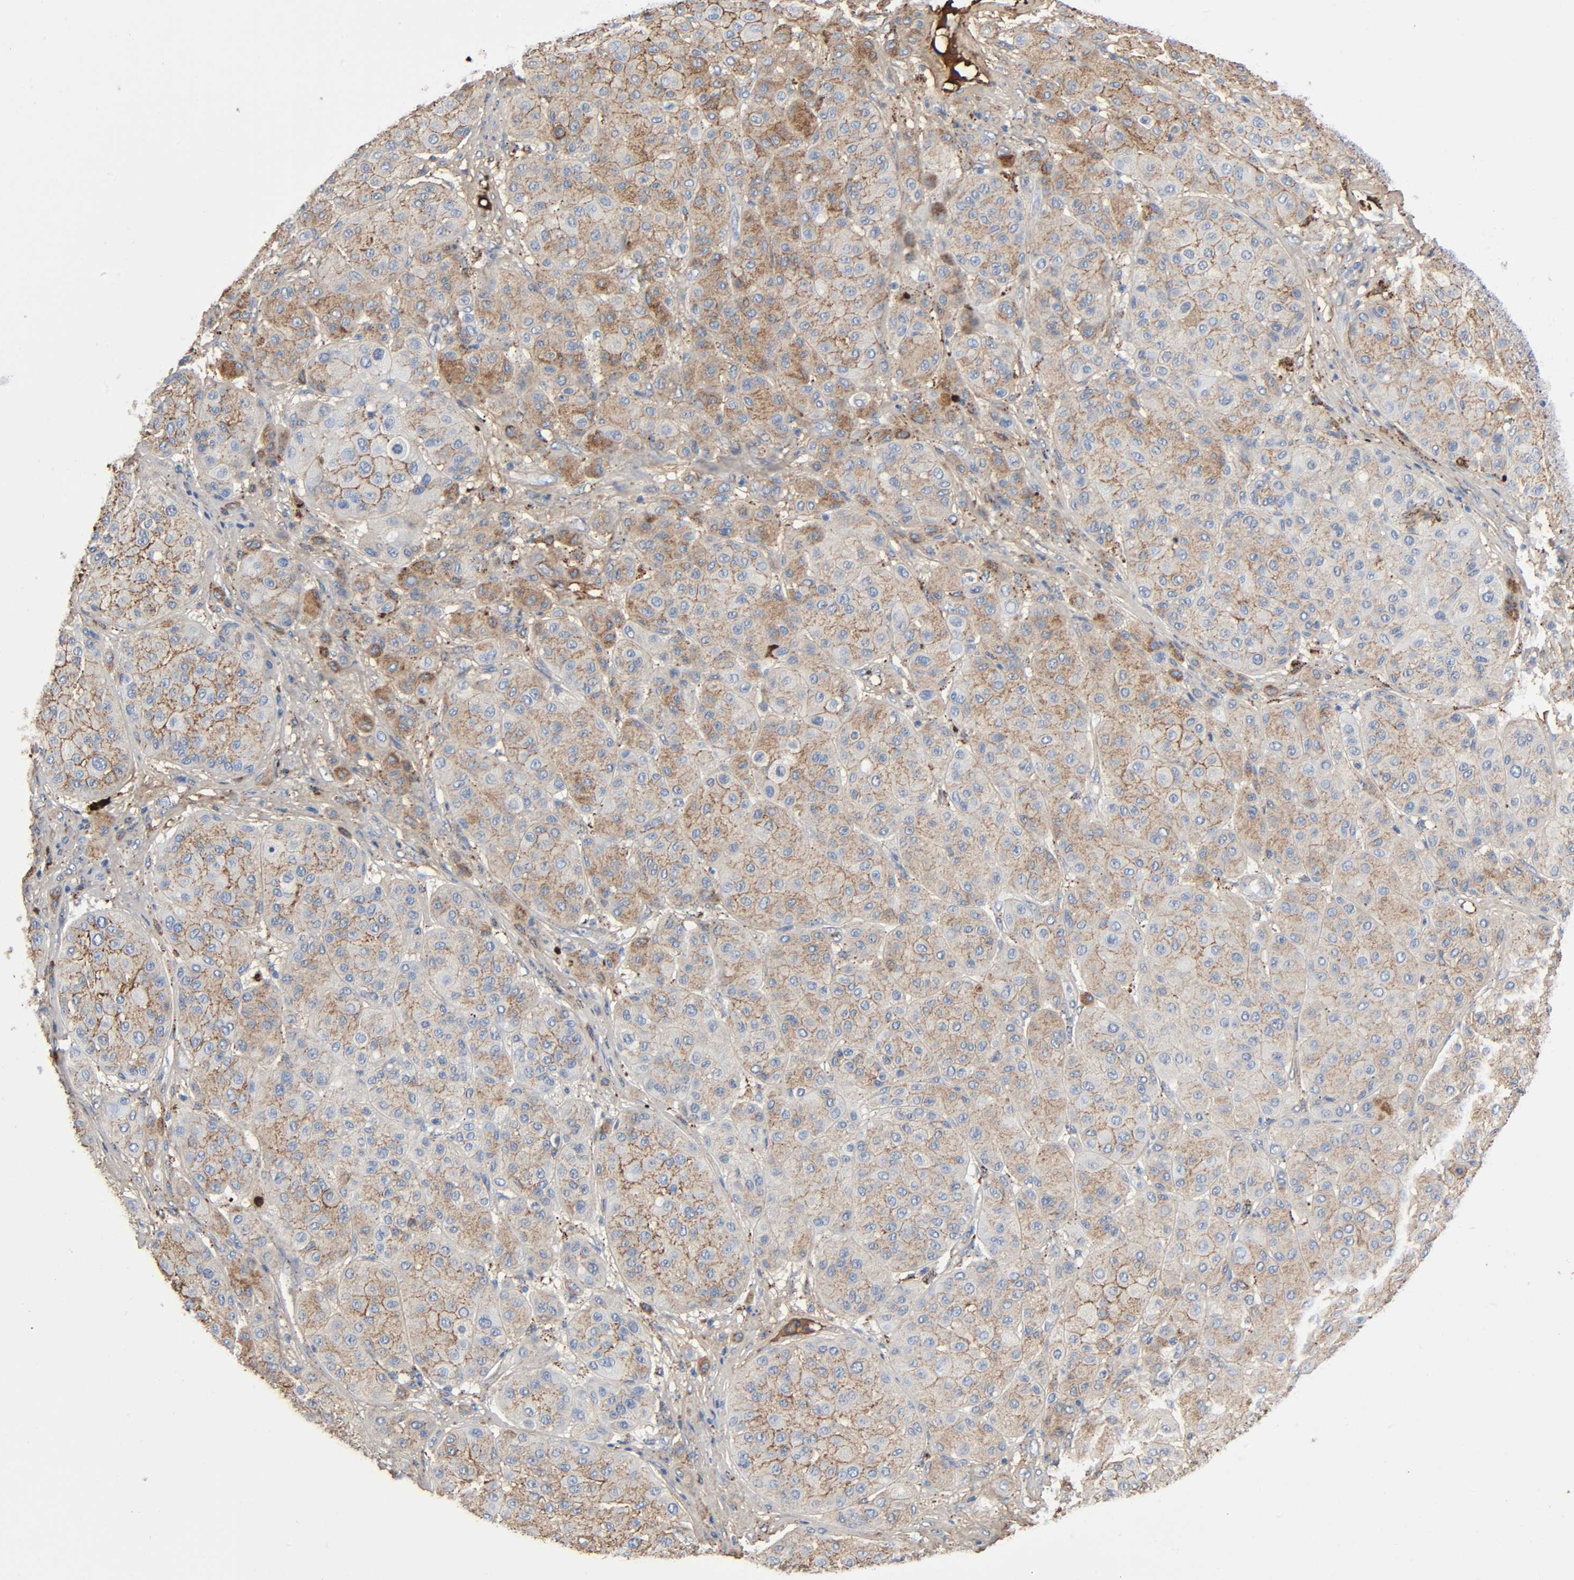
{"staining": {"intensity": "weak", "quantity": ">75%", "location": "cytoplasmic/membranous"}, "tissue": "melanoma", "cell_type": "Tumor cells", "image_type": "cancer", "snomed": [{"axis": "morphology", "description": "Normal tissue, NOS"}, {"axis": "morphology", "description": "Malignant melanoma, Metastatic site"}, {"axis": "topography", "description": "Skin"}], "caption": "Human malignant melanoma (metastatic site) stained for a protein (brown) exhibits weak cytoplasmic/membranous positive staining in about >75% of tumor cells.", "gene": "C3", "patient": {"sex": "male", "age": 41}}